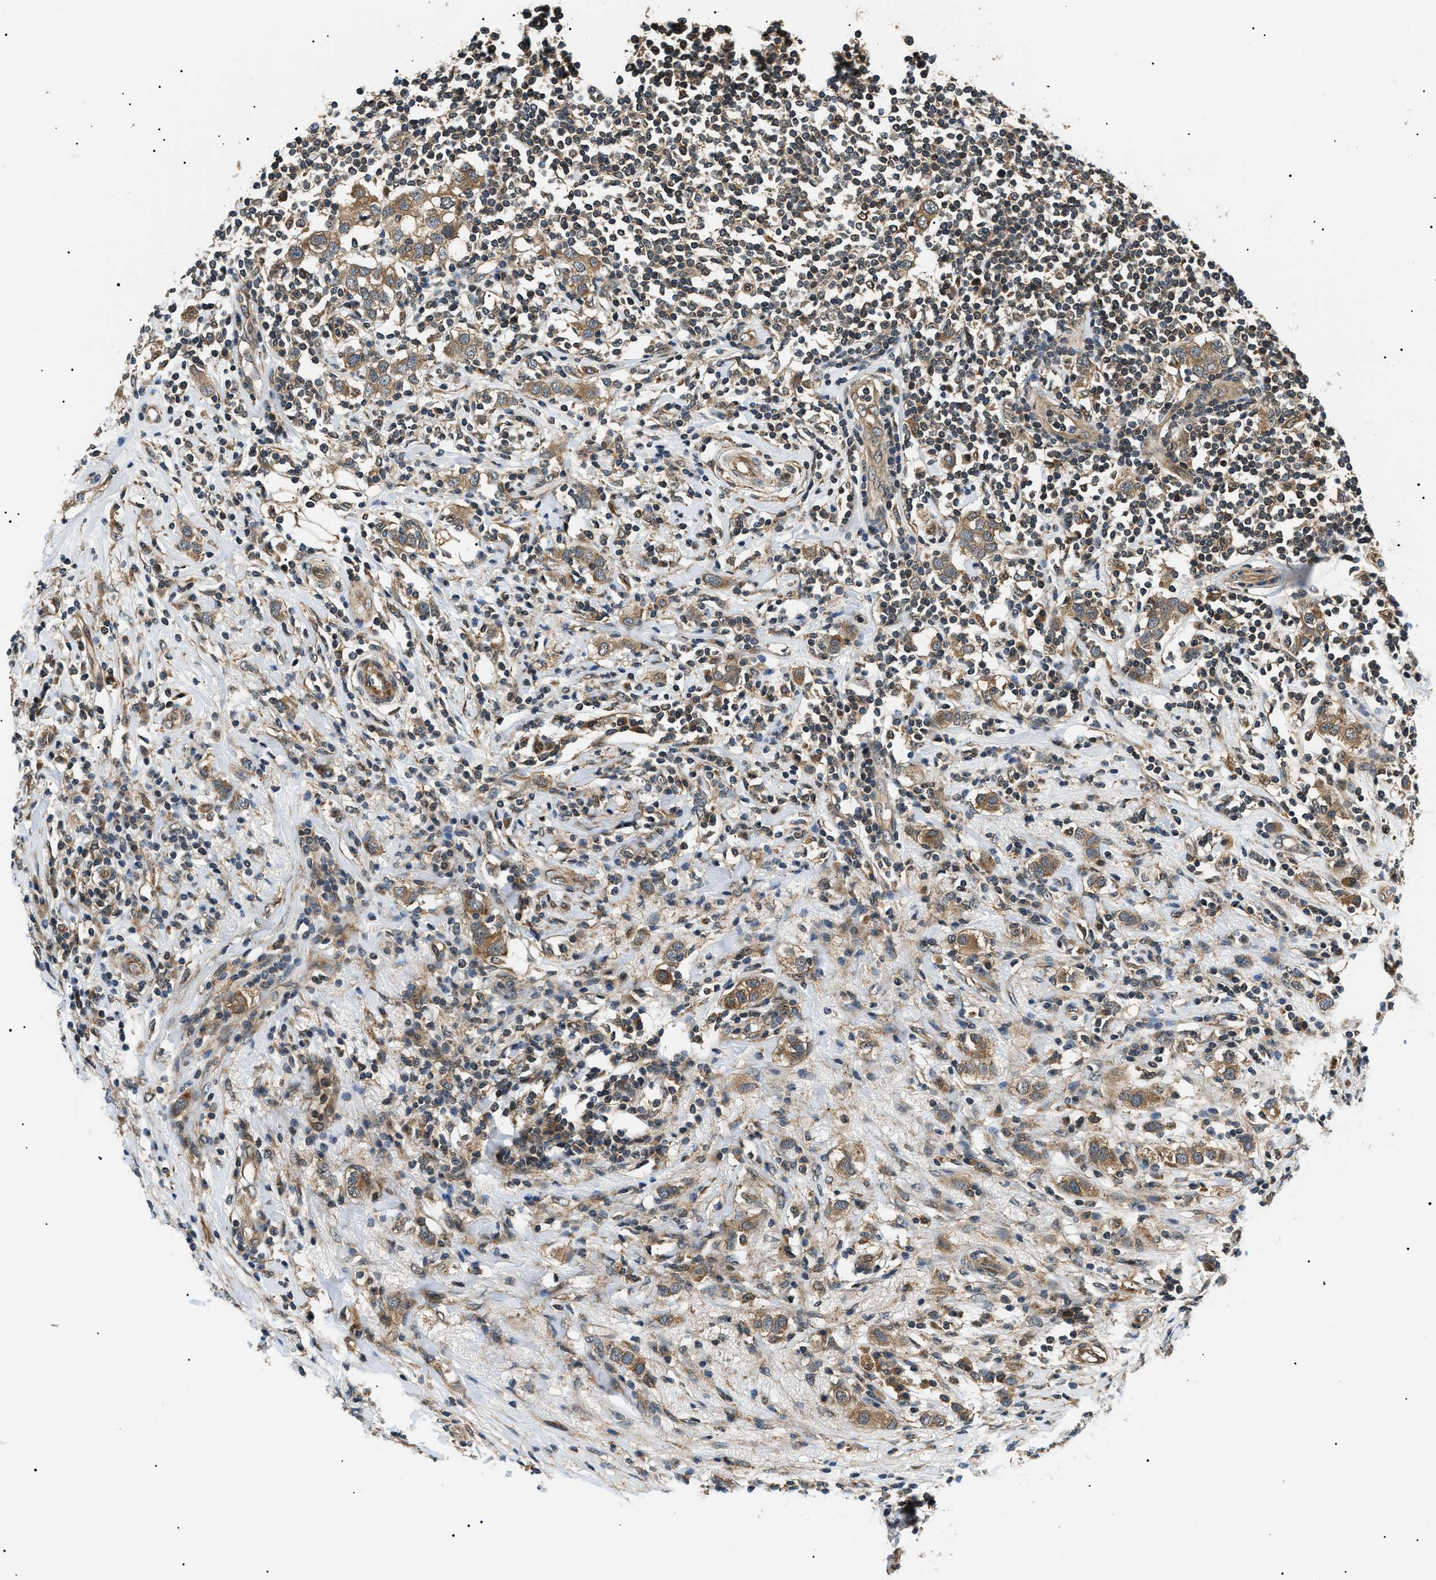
{"staining": {"intensity": "moderate", "quantity": ">75%", "location": "cytoplasmic/membranous"}, "tissue": "breast cancer", "cell_type": "Tumor cells", "image_type": "cancer", "snomed": [{"axis": "morphology", "description": "Duct carcinoma"}, {"axis": "topography", "description": "Breast"}], "caption": "A high-resolution micrograph shows immunohistochemistry (IHC) staining of invasive ductal carcinoma (breast), which shows moderate cytoplasmic/membranous positivity in approximately >75% of tumor cells.", "gene": "ATP6AP1", "patient": {"sex": "female", "age": 50}}